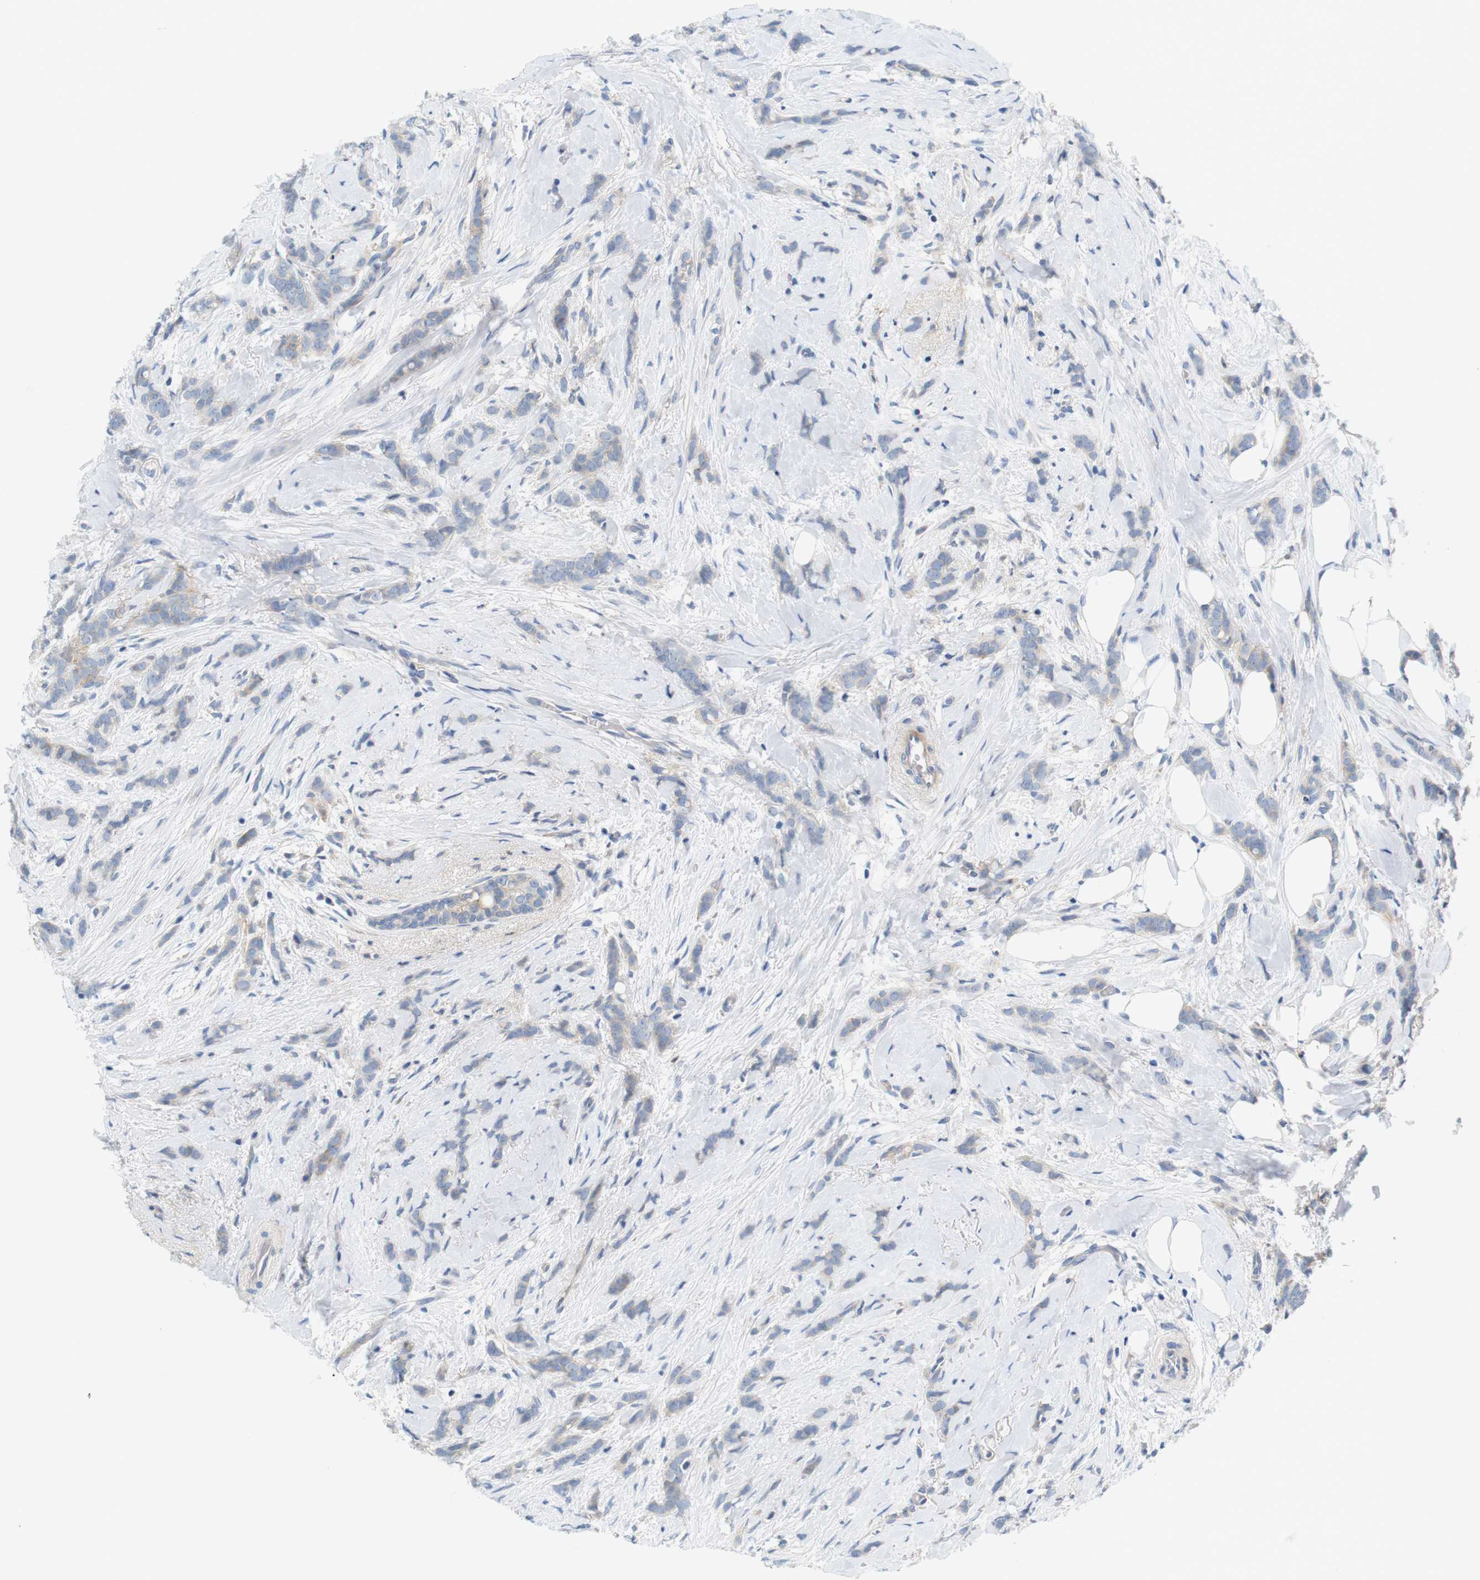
{"staining": {"intensity": "weak", "quantity": "25%-75%", "location": "cytoplasmic/membranous"}, "tissue": "breast cancer", "cell_type": "Tumor cells", "image_type": "cancer", "snomed": [{"axis": "morphology", "description": "Lobular carcinoma, in situ"}, {"axis": "morphology", "description": "Lobular carcinoma"}, {"axis": "topography", "description": "Breast"}], "caption": "Brown immunohistochemical staining in breast cancer (lobular carcinoma) demonstrates weak cytoplasmic/membranous expression in approximately 25%-75% of tumor cells.", "gene": "SLC30A1", "patient": {"sex": "female", "age": 41}}